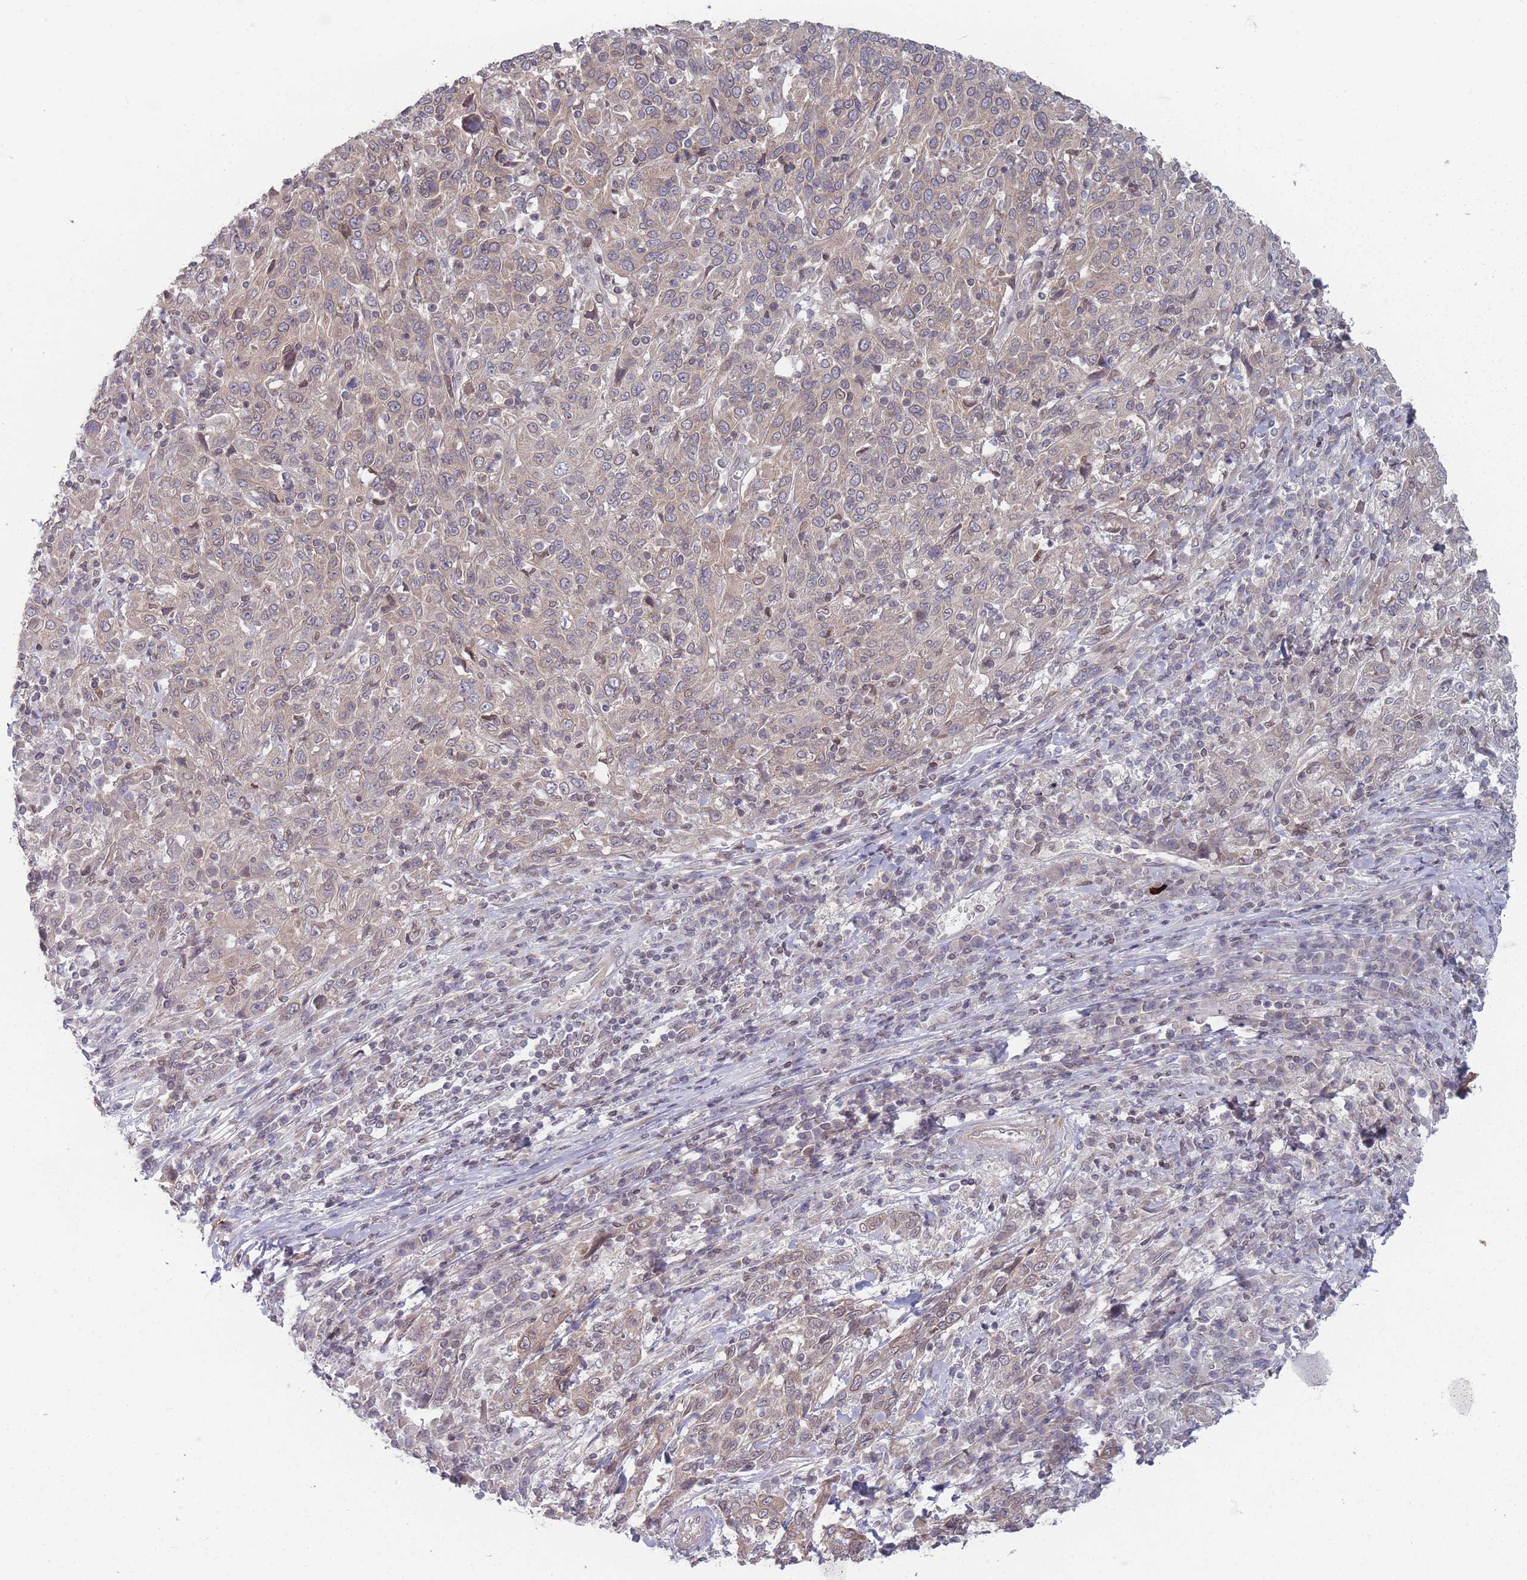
{"staining": {"intensity": "weak", "quantity": ">75%", "location": "cytoplasmic/membranous,nuclear"}, "tissue": "cervical cancer", "cell_type": "Tumor cells", "image_type": "cancer", "snomed": [{"axis": "morphology", "description": "Squamous cell carcinoma, NOS"}, {"axis": "topography", "description": "Cervix"}], "caption": "Immunohistochemistry (DAB) staining of cervical cancer (squamous cell carcinoma) displays weak cytoplasmic/membranous and nuclear protein expression in about >75% of tumor cells. The protein is stained brown, and the nuclei are stained in blue (DAB (3,3'-diaminobenzidine) IHC with brightfield microscopy, high magnification).", "gene": "VRK2", "patient": {"sex": "female", "age": 46}}